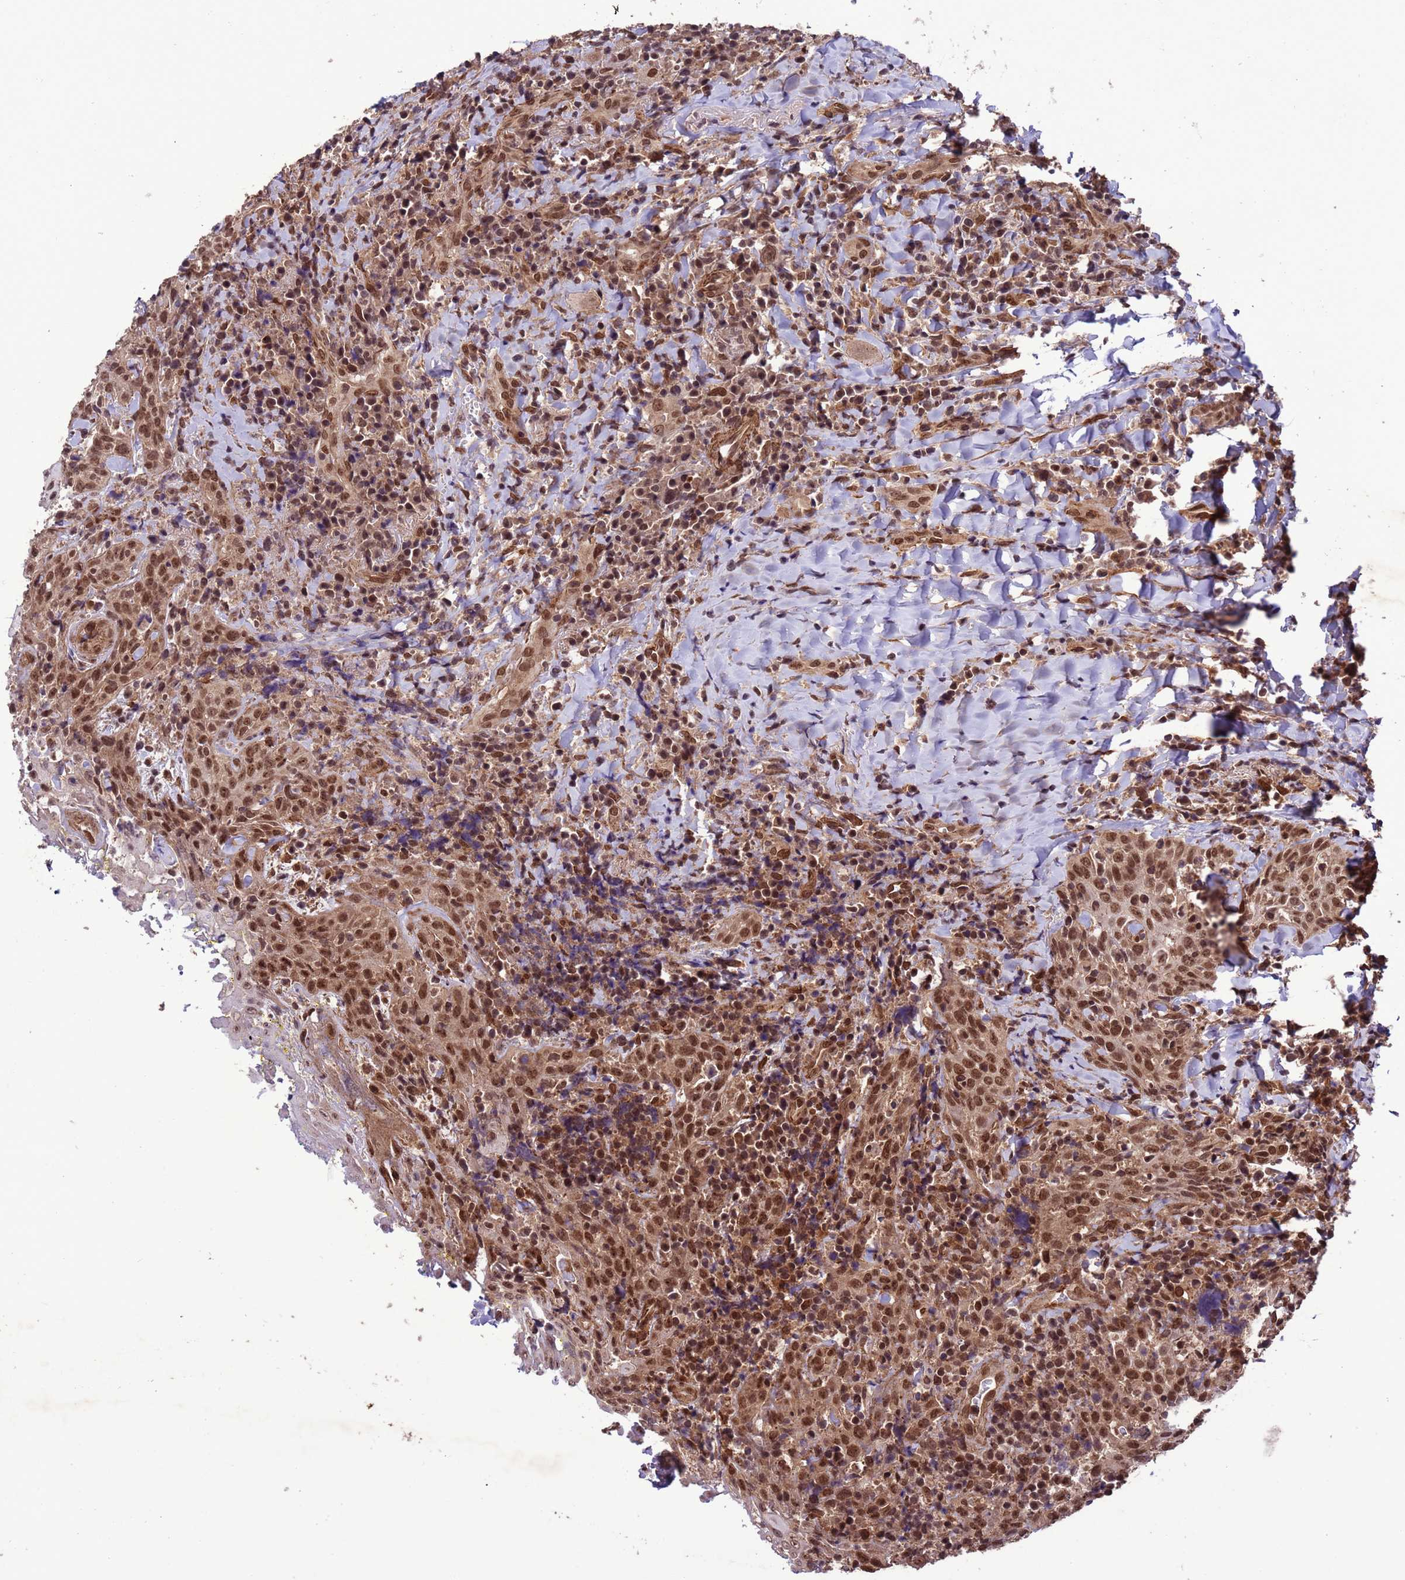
{"staining": {"intensity": "moderate", "quantity": ">75%", "location": "nuclear"}, "tissue": "head and neck cancer", "cell_type": "Tumor cells", "image_type": "cancer", "snomed": [{"axis": "morphology", "description": "Squamous cell carcinoma, NOS"}, {"axis": "topography", "description": "Head-Neck"}], "caption": "Moderate nuclear expression is identified in about >75% of tumor cells in head and neck squamous cell carcinoma.", "gene": "VSTM4", "patient": {"sex": "female", "age": 70}}